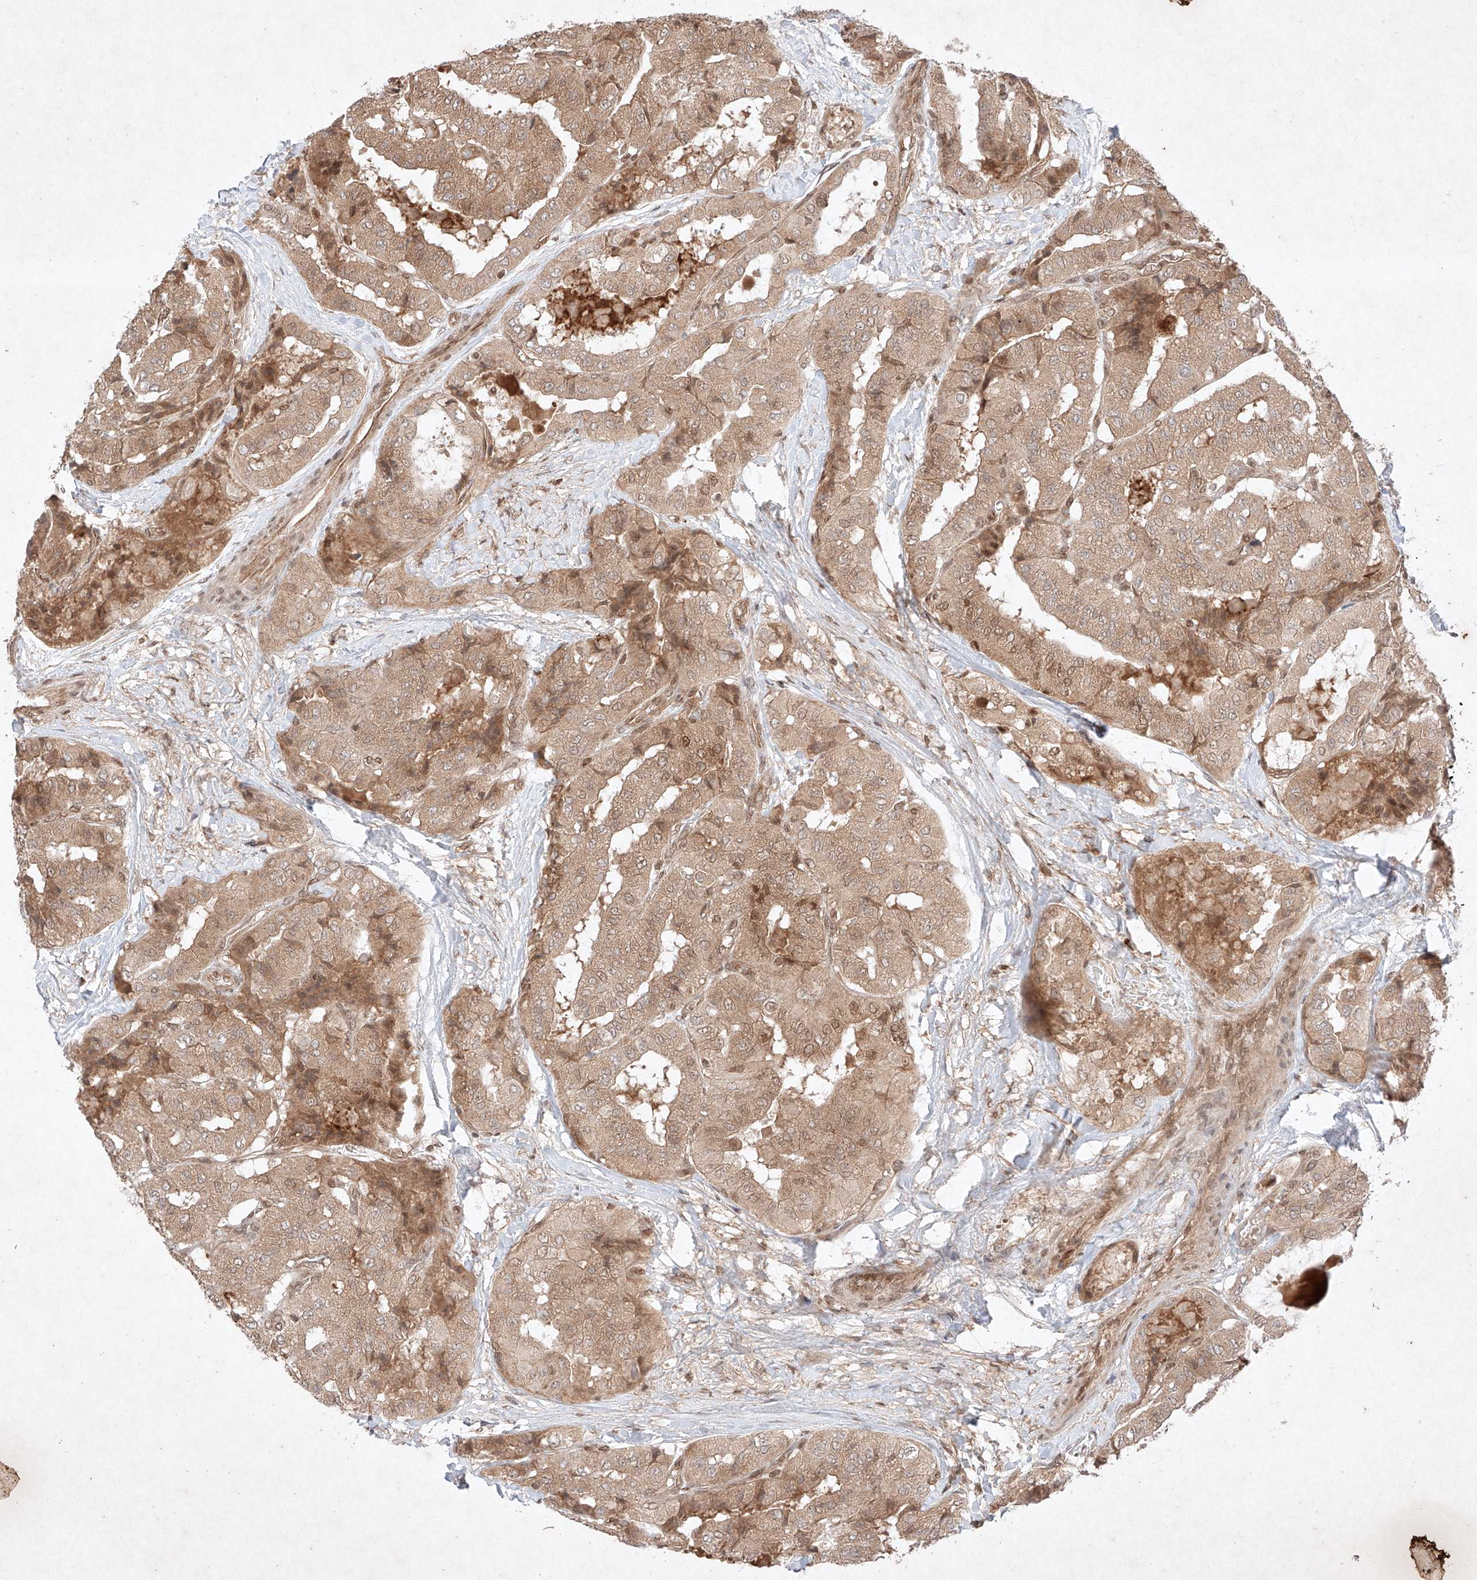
{"staining": {"intensity": "weak", "quantity": ">75%", "location": "cytoplasmic/membranous,nuclear"}, "tissue": "thyroid cancer", "cell_type": "Tumor cells", "image_type": "cancer", "snomed": [{"axis": "morphology", "description": "Papillary adenocarcinoma, NOS"}, {"axis": "topography", "description": "Thyroid gland"}], "caption": "Thyroid cancer (papillary adenocarcinoma) stained with a protein marker shows weak staining in tumor cells.", "gene": "RNF31", "patient": {"sex": "female", "age": 59}}